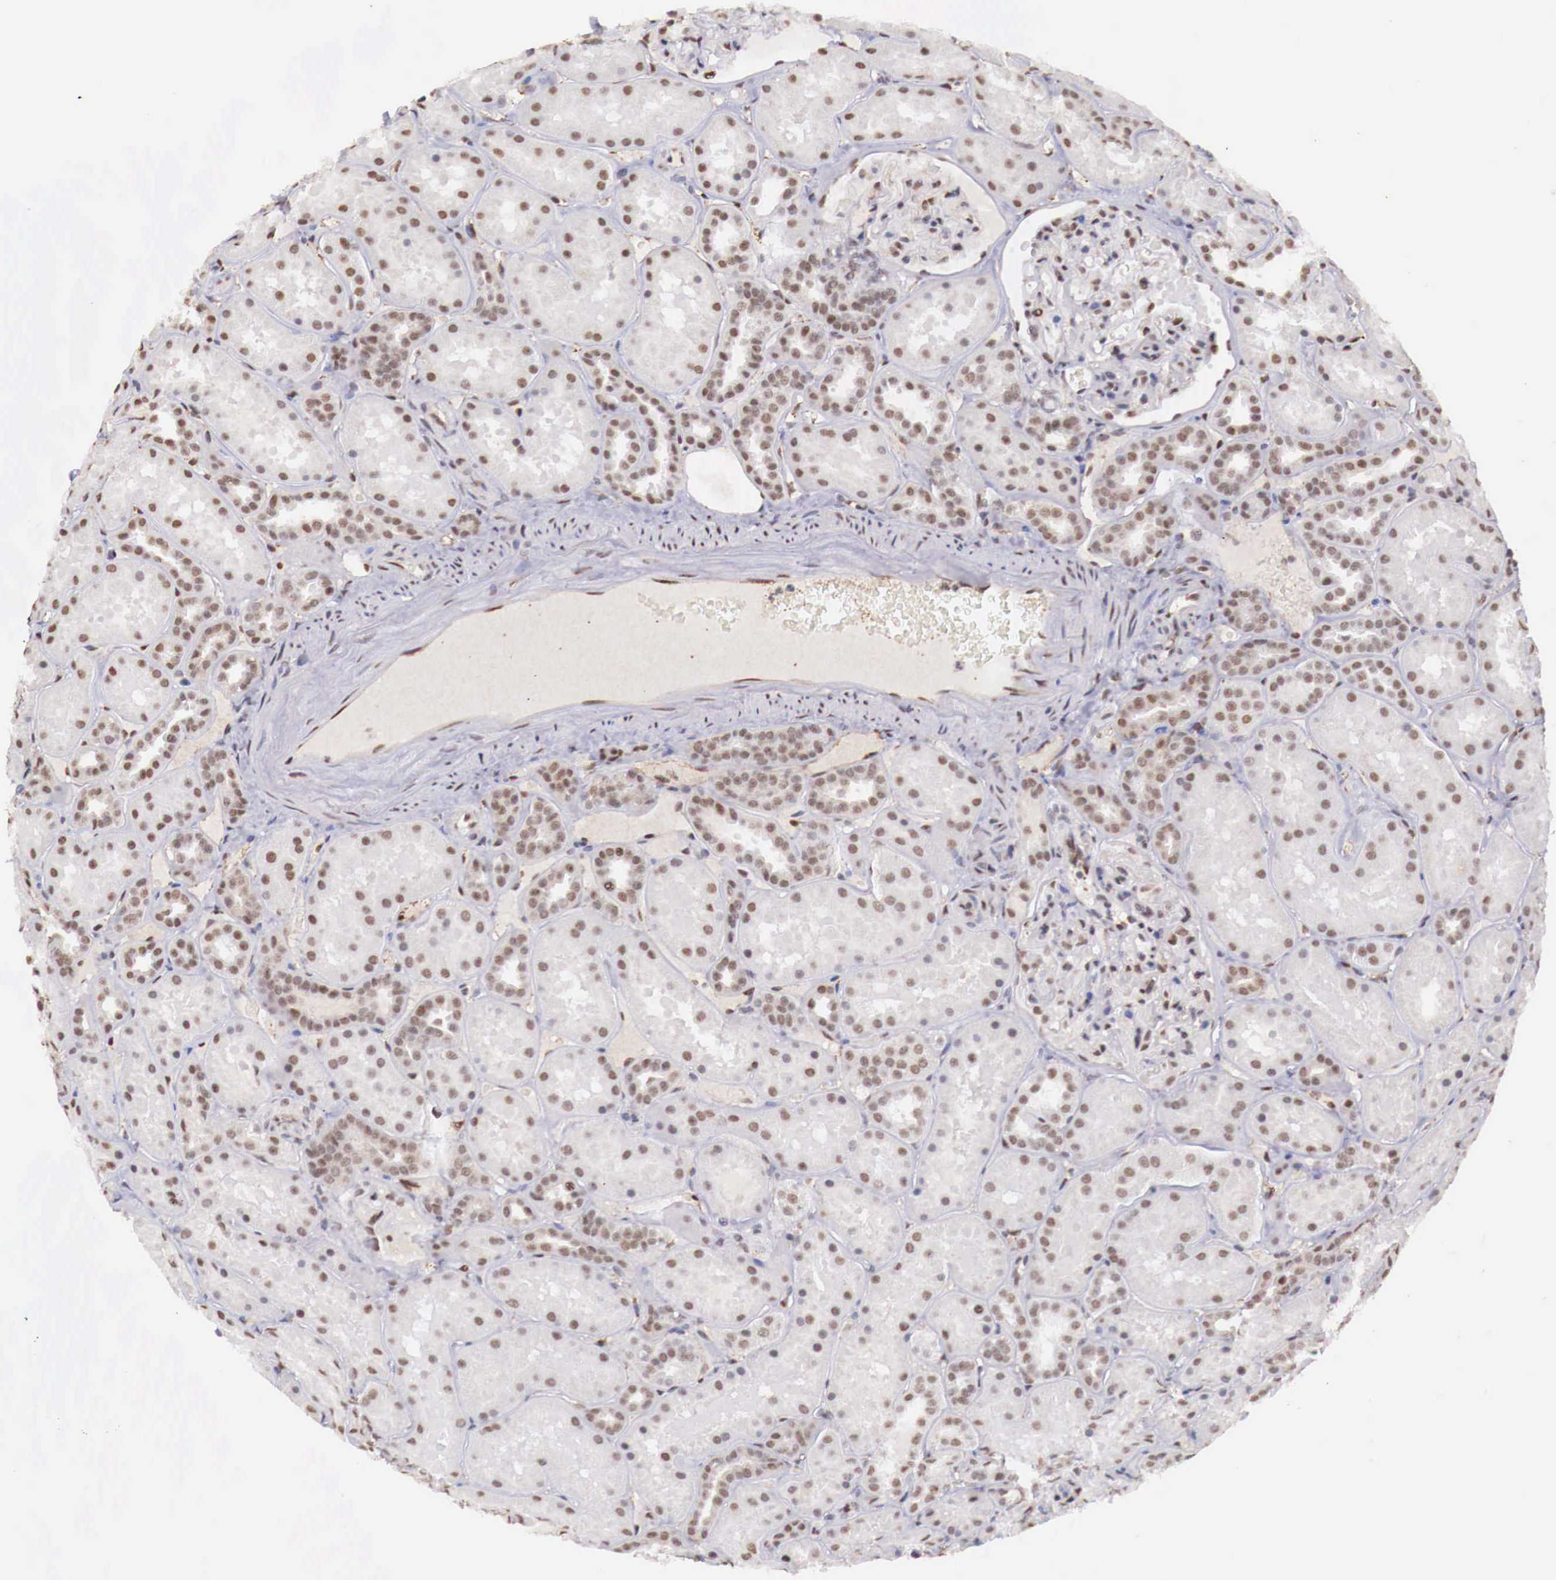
{"staining": {"intensity": "moderate", "quantity": "25%-75%", "location": "nuclear"}, "tissue": "kidney", "cell_type": "Cells in glomeruli", "image_type": "normal", "snomed": [{"axis": "morphology", "description": "Normal tissue, NOS"}, {"axis": "topography", "description": "Kidney"}], "caption": "Moderate nuclear staining is appreciated in approximately 25%-75% of cells in glomeruli in benign kidney. (DAB IHC, brown staining for protein, blue staining for nuclei).", "gene": "FOXP2", "patient": {"sex": "female", "age": 52}}